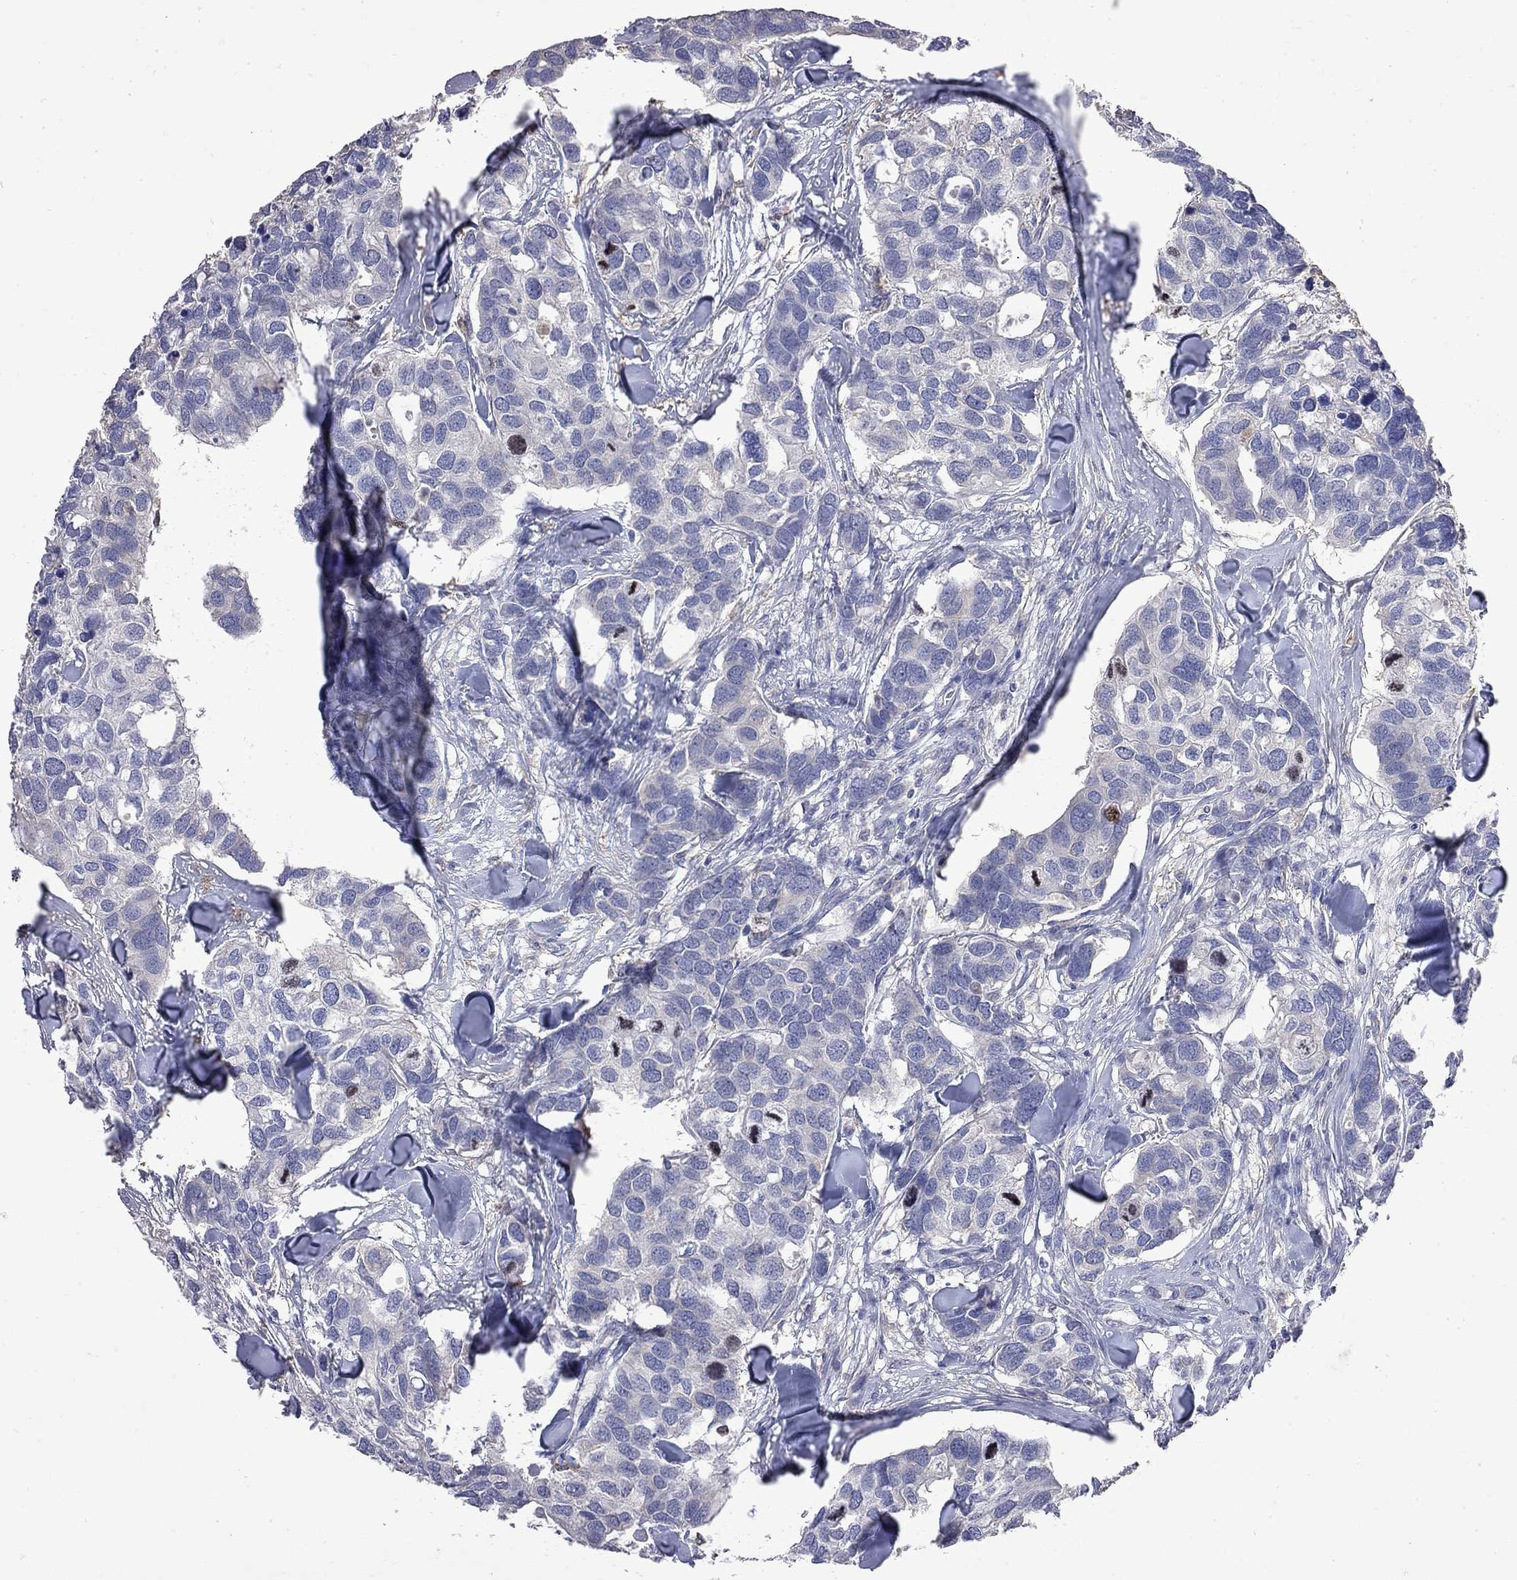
{"staining": {"intensity": "negative", "quantity": "none", "location": "none"}, "tissue": "breast cancer", "cell_type": "Tumor cells", "image_type": "cancer", "snomed": [{"axis": "morphology", "description": "Duct carcinoma"}, {"axis": "topography", "description": "Breast"}], "caption": "This is a image of immunohistochemistry (IHC) staining of breast cancer, which shows no positivity in tumor cells. (DAB immunohistochemistry visualized using brightfield microscopy, high magnification).", "gene": "CKAP2", "patient": {"sex": "female", "age": 83}}